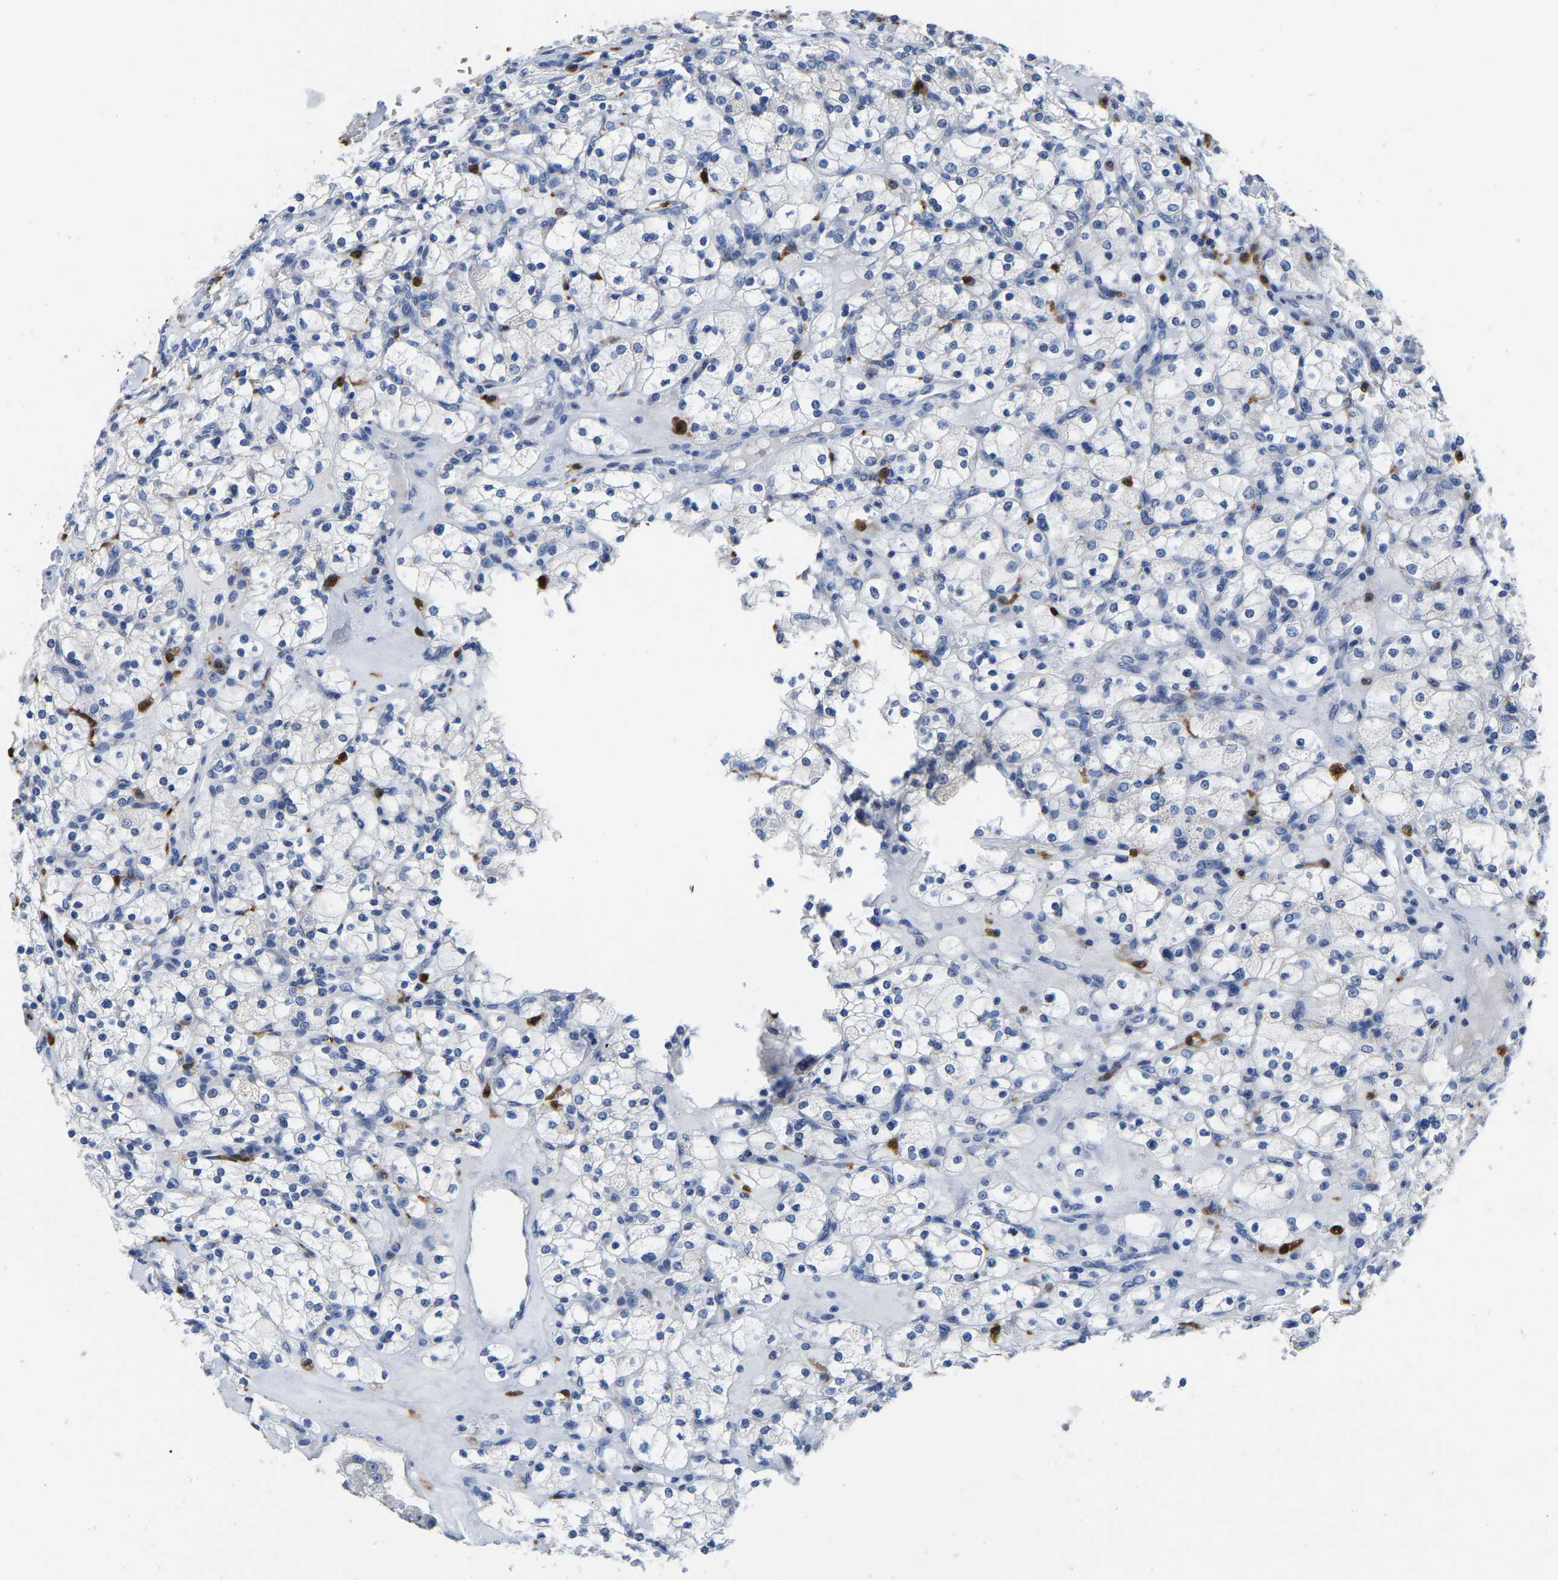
{"staining": {"intensity": "negative", "quantity": "none", "location": "none"}, "tissue": "renal cancer", "cell_type": "Tumor cells", "image_type": "cancer", "snomed": [{"axis": "morphology", "description": "Adenocarcinoma, NOS"}, {"axis": "topography", "description": "Kidney"}], "caption": "Histopathology image shows no significant protein staining in tumor cells of renal cancer (adenocarcinoma). (Immunohistochemistry, brightfield microscopy, high magnification).", "gene": "ULBP2", "patient": {"sex": "female", "age": 83}}